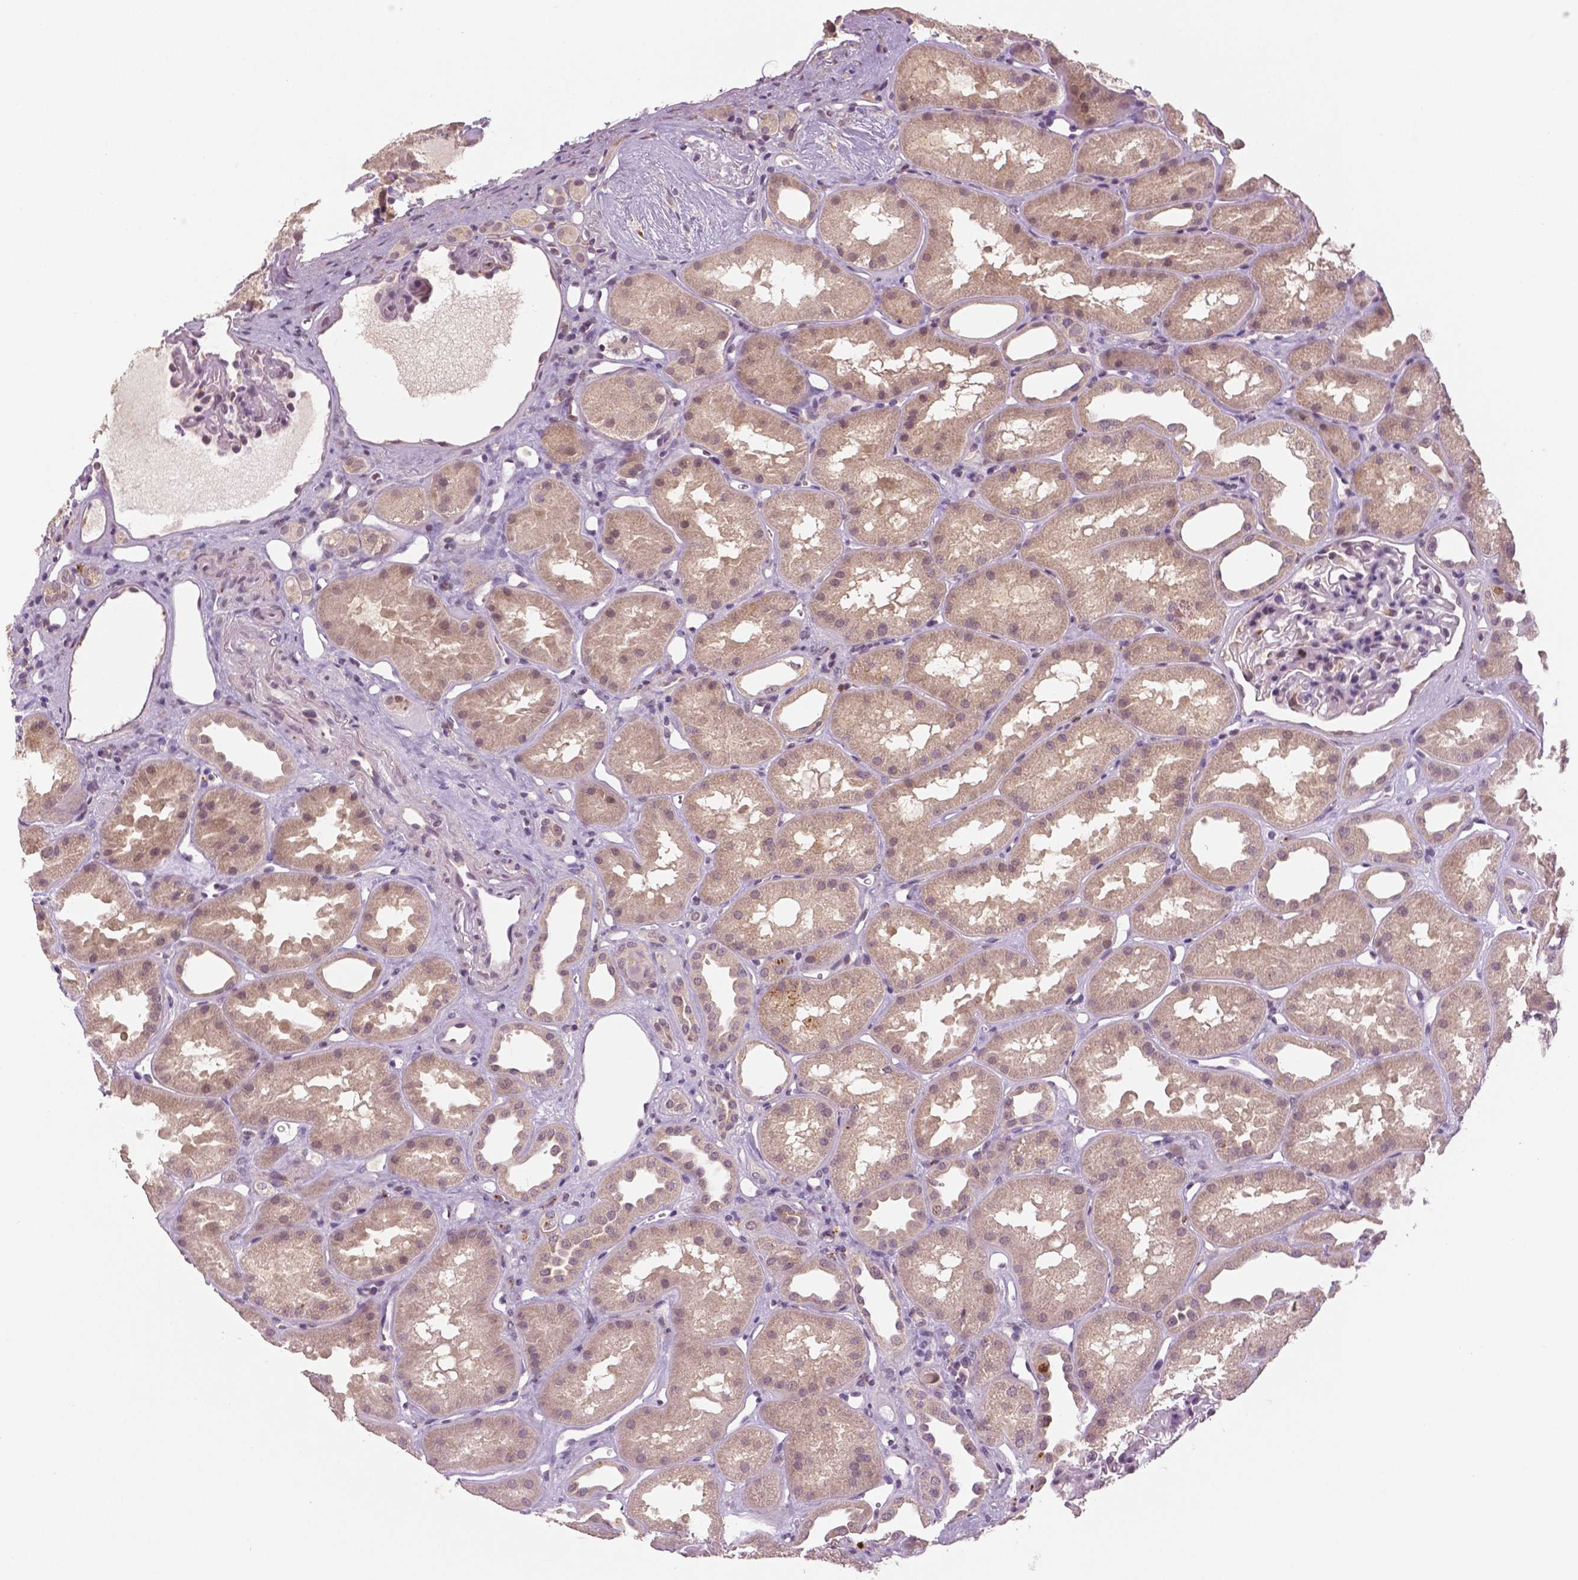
{"staining": {"intensity": "negative", "quantity": "none", "location": "none"}, "tissue": "kidney", "cell_type": "Cells in glomeruli", "image_type": "normal", "snomed": [{"axis": "morphology", "description": "Normal tissue, NOS"}, {"axis": "topography", "description": "Kidney"}], "caption": "Immunohistochemistry (IHC) photomicrograph of unremarkable kidney: human kidney stained with DAB demonstrates no significant protein positivity in cells in glomeruli. (Brightfield microscopy of DAB immunohistochemistry at high magnification).", "gene": "MKI67", "patient": {"sex": "male", "age": 61}}